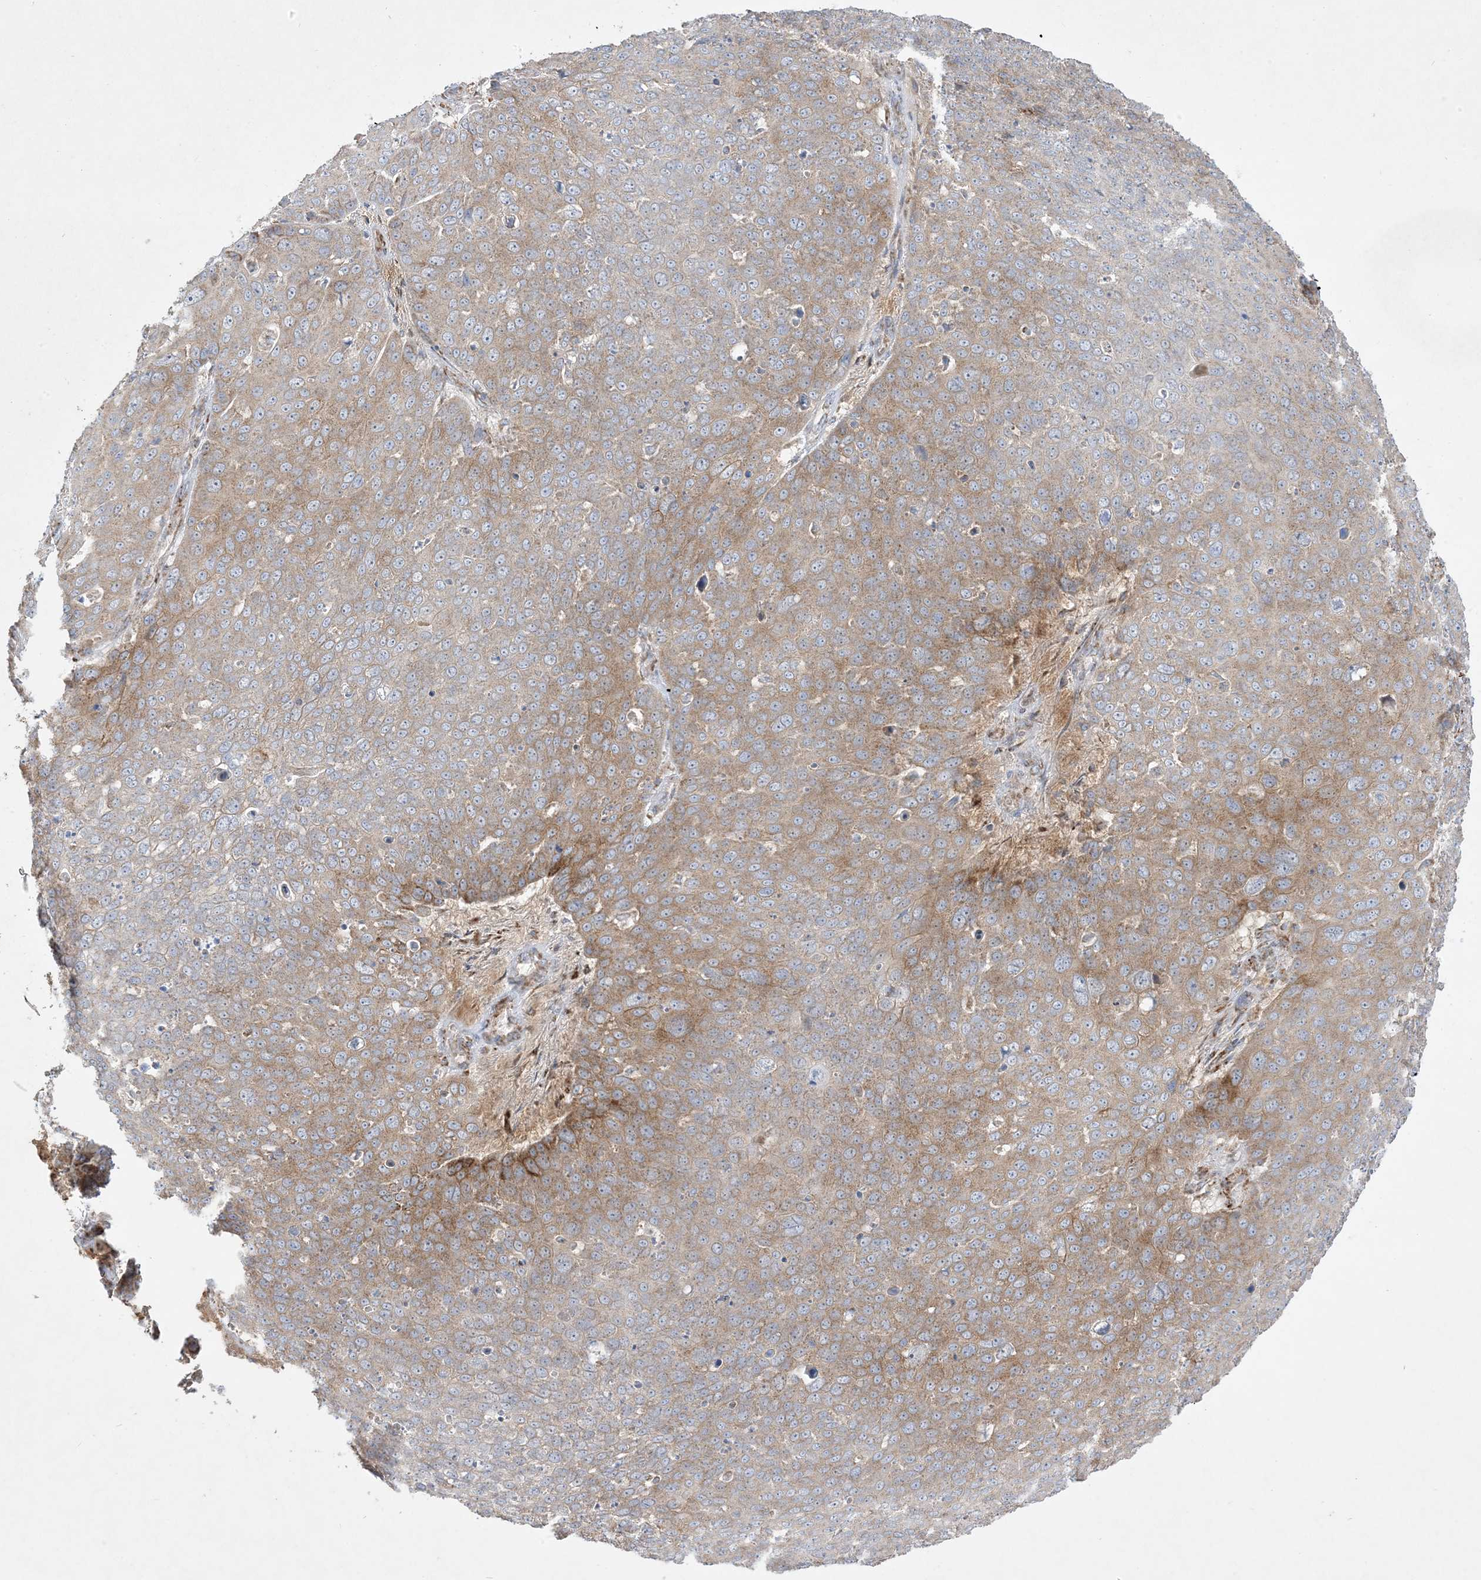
{"staining": {"intensity": "moderate", "quantity": ">75%", "location": "cytoplasmic/membranous"}, "tissue": "skin cancer", "cell_type": "Tumor cells", "image_type": "cancer", "snomed": [{"axis": "morphology", "description": "Squamous cell carcinoma, NOS"}, {"axis": "topography", "description": "Skin"}], "caption": "A medium amount of moderate cytoplasmic/membranous expression is seen in approximately >75% of tumor cells in skin cancer tissue.", "gene": "NDUFAF3", "patient": {"sex": "male", "age": 71}}